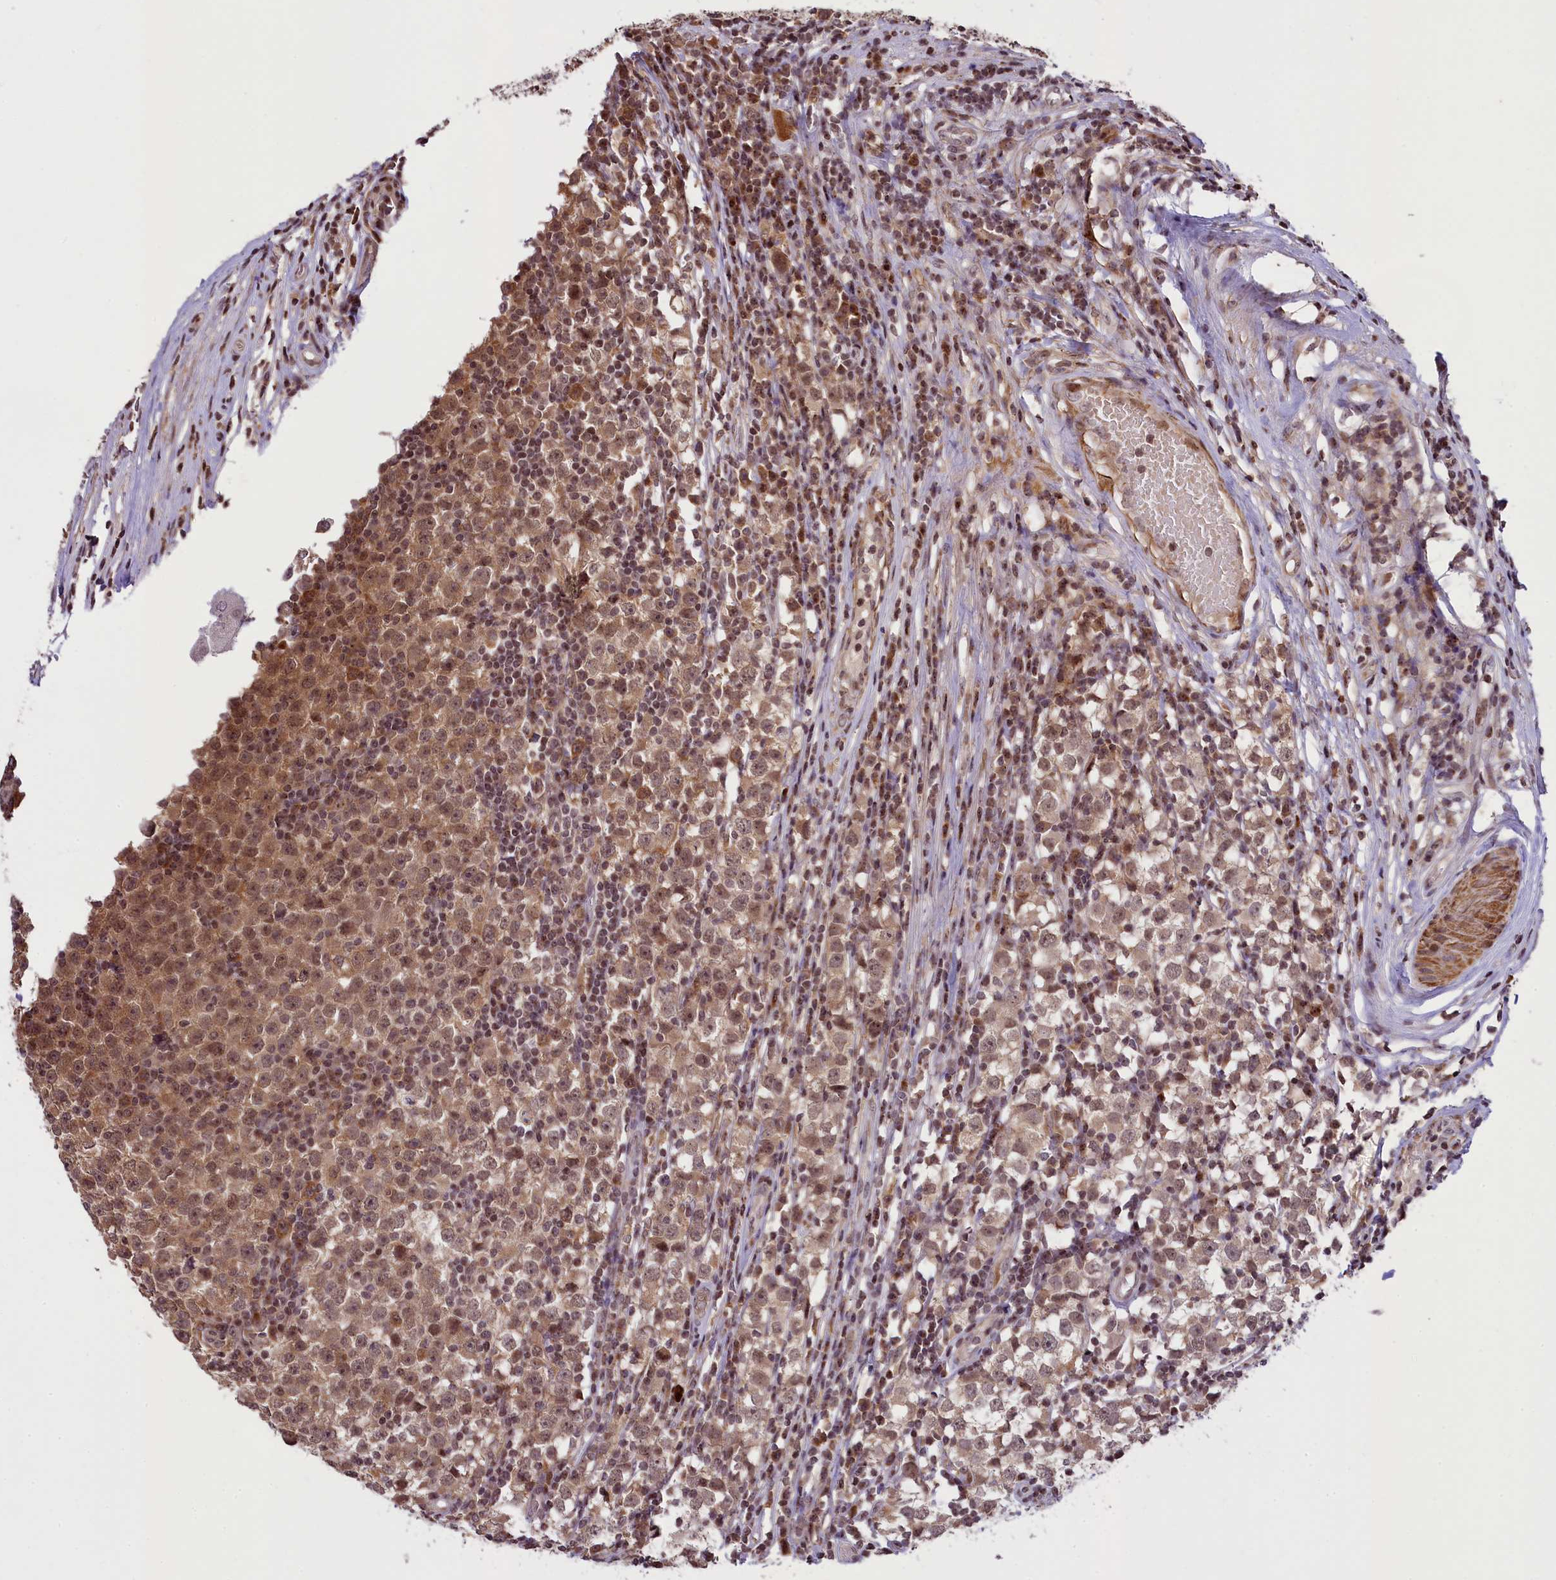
{"staining": {"intensity": "moderate", "quantity": ">75%", "location": "cytoplasmic/membranous,nuclear"}, "tissue": "testis cancer", "cell_type": "Tumor cells", "image_type": "cancer", "snomed": [{"axis": "morphology", "description": "Seminoma, NOS"}, {"axis": "topography", "description": "Testis"}], "caption": "IHC image of testis seminoma stained for a protein (brown), which shows medium levels of moderate cytoplasmic/membranous and nuclear expression in approximately >75% of tumor cells.", "gene": "RBBP8", "patient": {"sex": "male", "age": 65}}